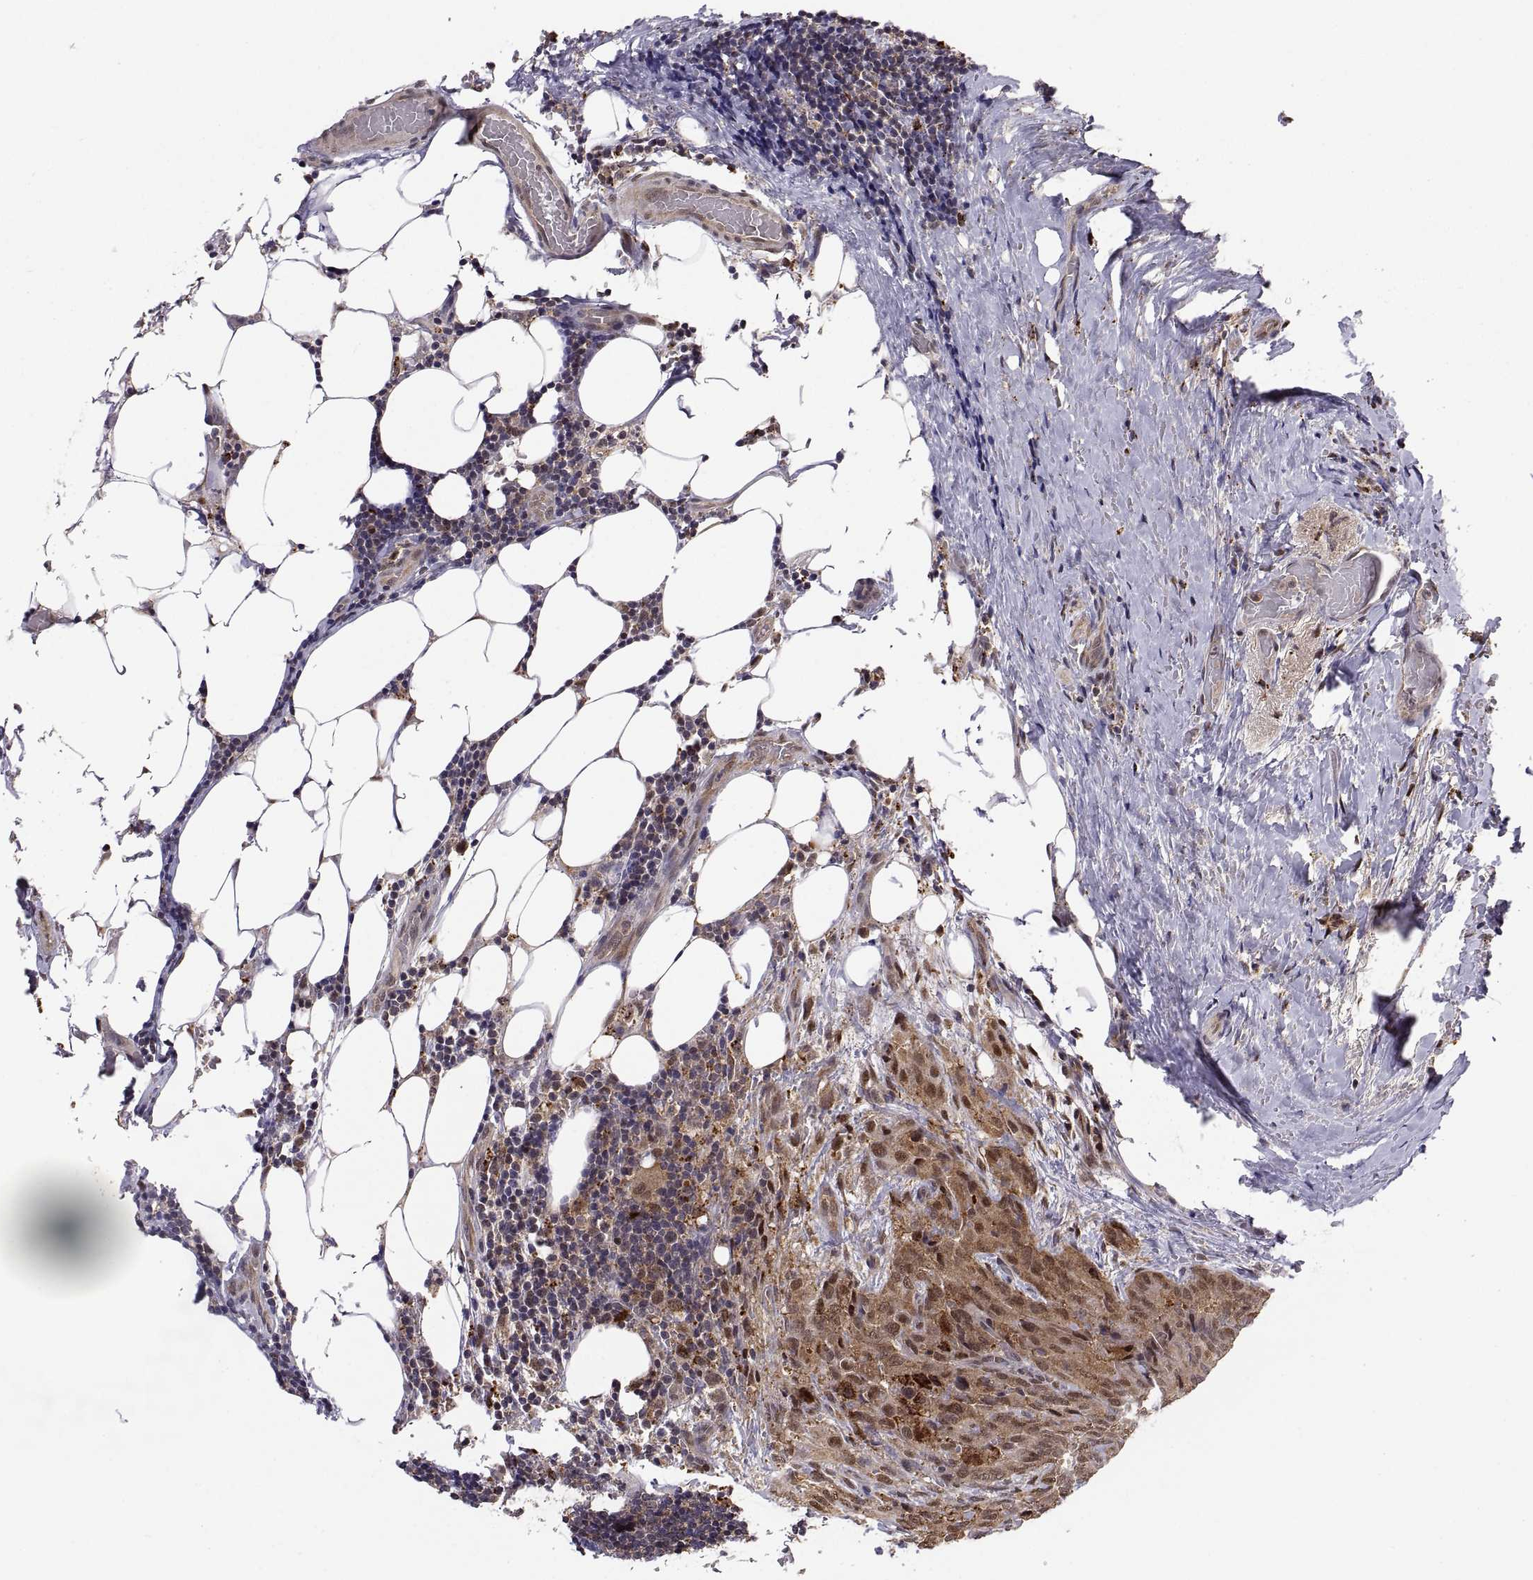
{"staining": {"intensity": "moderate", "quantity": ">75%", "location": "cytoplasmic/membranous,nuclear"}, "tissue": "thyroid cancer", "cell_type": "Tumor cells", "image_type": "cancer", "snomed": [{"axis": "morphology", "description": "Papillary adenocarcinoma, NOS"}, {"axis": "topography", "description": "Thyroid gland"}], "caption": "Thyroid papillary adenocarcinoma tissue exhibits moderate cytoplasmic/membranous and nuclear expression in about >75% of tumor cells", "gene": "PSMC2", "patient": {"sex": "male", "age": 61}}